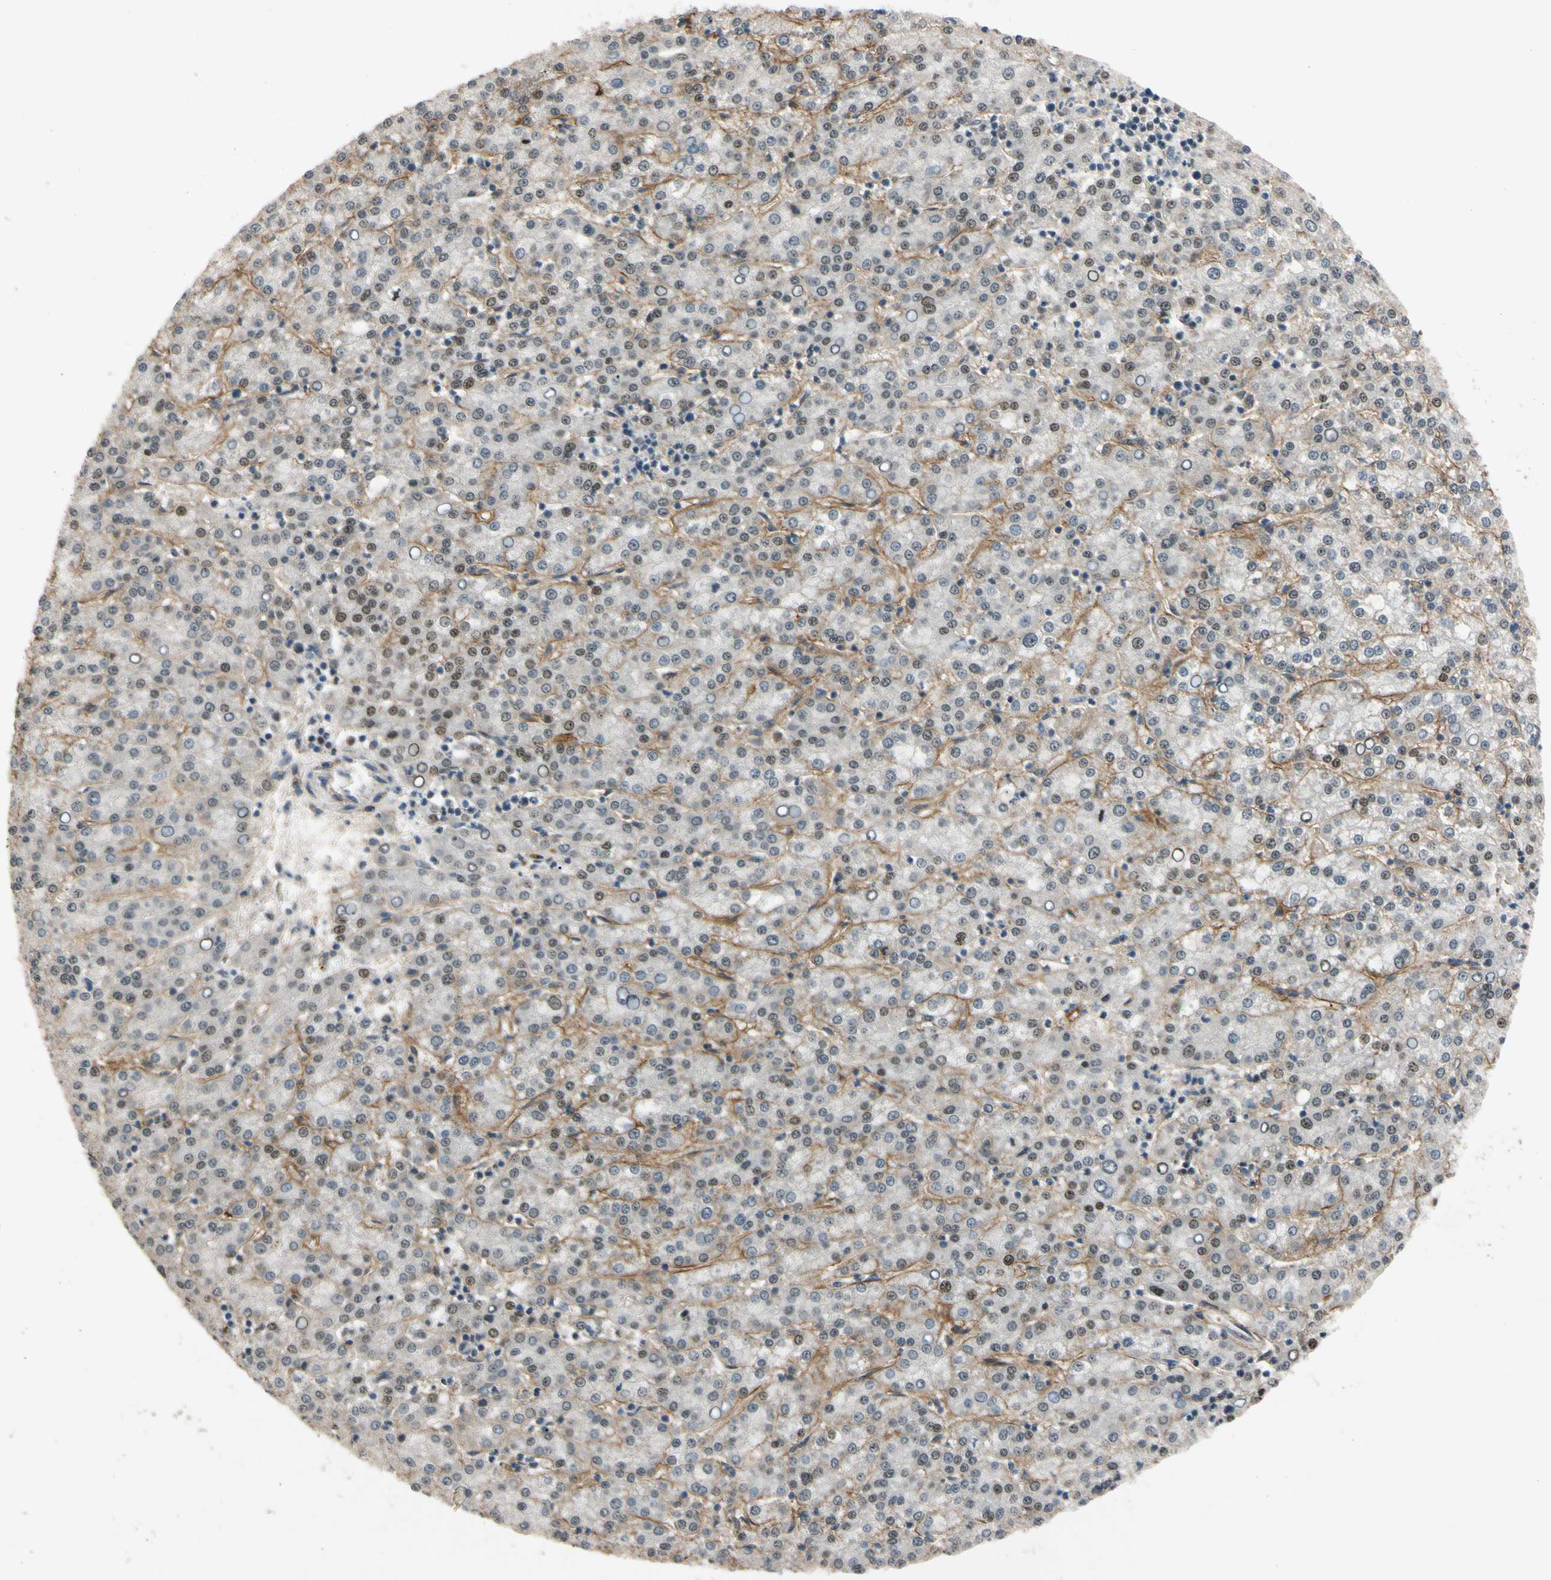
{"staining": {"intensity": "weak", "quantity": "<25%", "location": "nuclear"}, "tissue": "liver cancer", "cell_type": "Tumor cells", "image_type": "cancer", "snomed": [{"axis": "morphology", "description": "Carcinoma, Hepatocellular, NOS"}, {"axis": "topography", "description": "Liver"}], "caption": "Immunohistochemistry (IHC) of hepatocellular carcinoma (liver) displays no expression in tumor cells.", "gene": "RIOX2", "patient": {"sex": "female", "age": 58}}